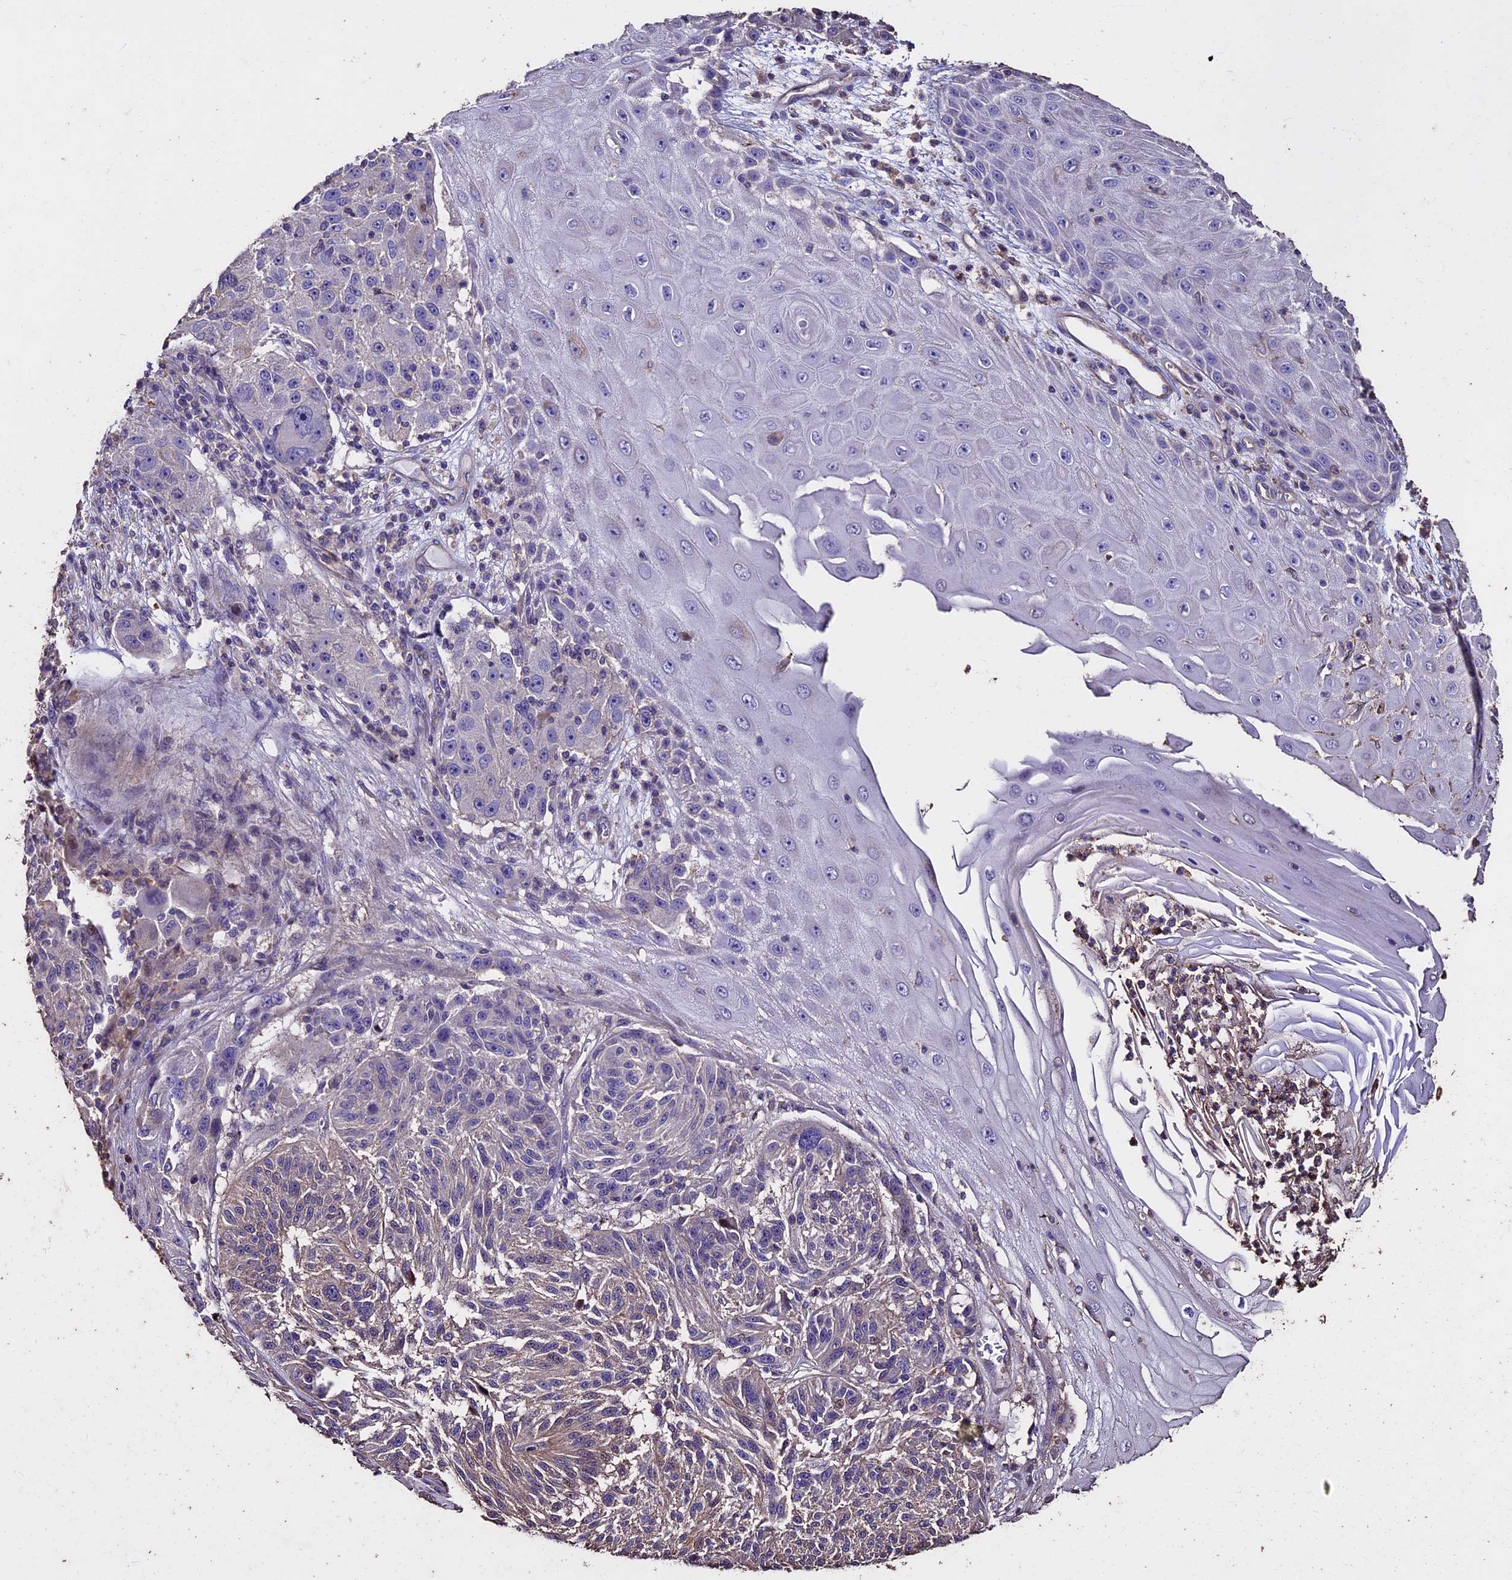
{"staining": {"intensity": "negative", "quantity": "none", "location": "none"}, "tissue": "melanoma", "cell_type": "Tumor cells", "image_type": "cancer", "snomed": [{"axis": "morphology", "description": "Malignant melanoma, NOS"}, {"axis": "topography", "description": "Skin"}], "caption": "Immunohistochemical staining of human melanoma displays no significant expression in tumor cells. (Stains: DAB IHC with hematoxylin counter stain, Microscopy: brightfield microscopy at high magnification).", "gene": "USB1", "patient": {"sex": "male", "age": 53}}